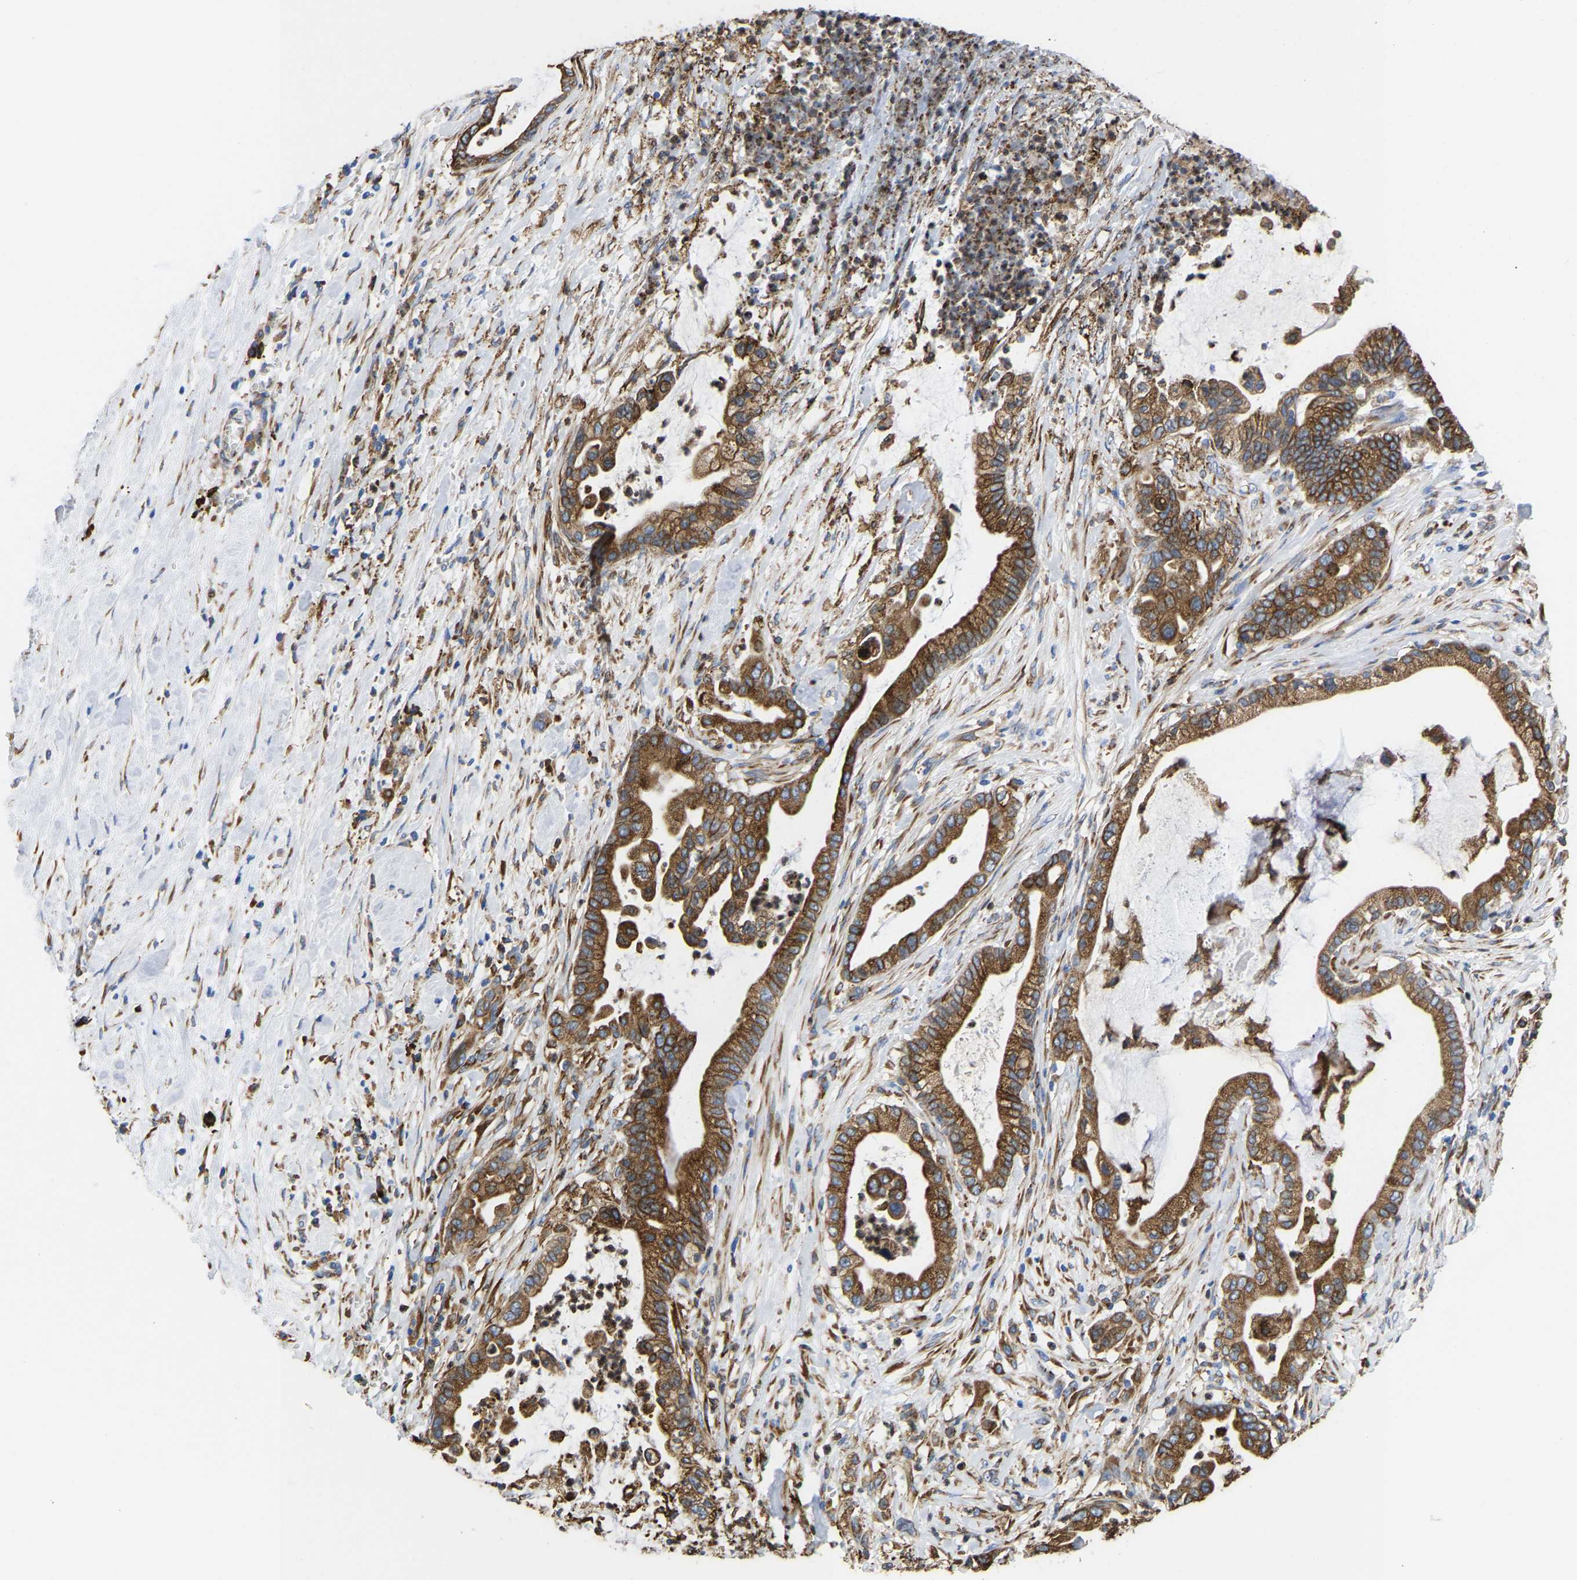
{"staining": {"intensity": "moderate", "quantity": ">75%", "location": "cytoplasmic/membranous"}, "tissue": "pancreatic cancer", "cell_type": "Tumor cells", "image_type": "cancer", "snomed": [{"axis": "morphology", "description": "Adenocarcinoma, NOS"}, {"axis": "topography", "description": "Pancreas"}], "caption": "DAB (3,3'-diaminobenzidine) immunohistochemical staining of human pancreatic cancer demonstrates moderate cytoplasmic/membranous protein staining in about >75% of tumor cells.", "gene": "P4HB", "patient": {"sex": "male", "age": 69}}